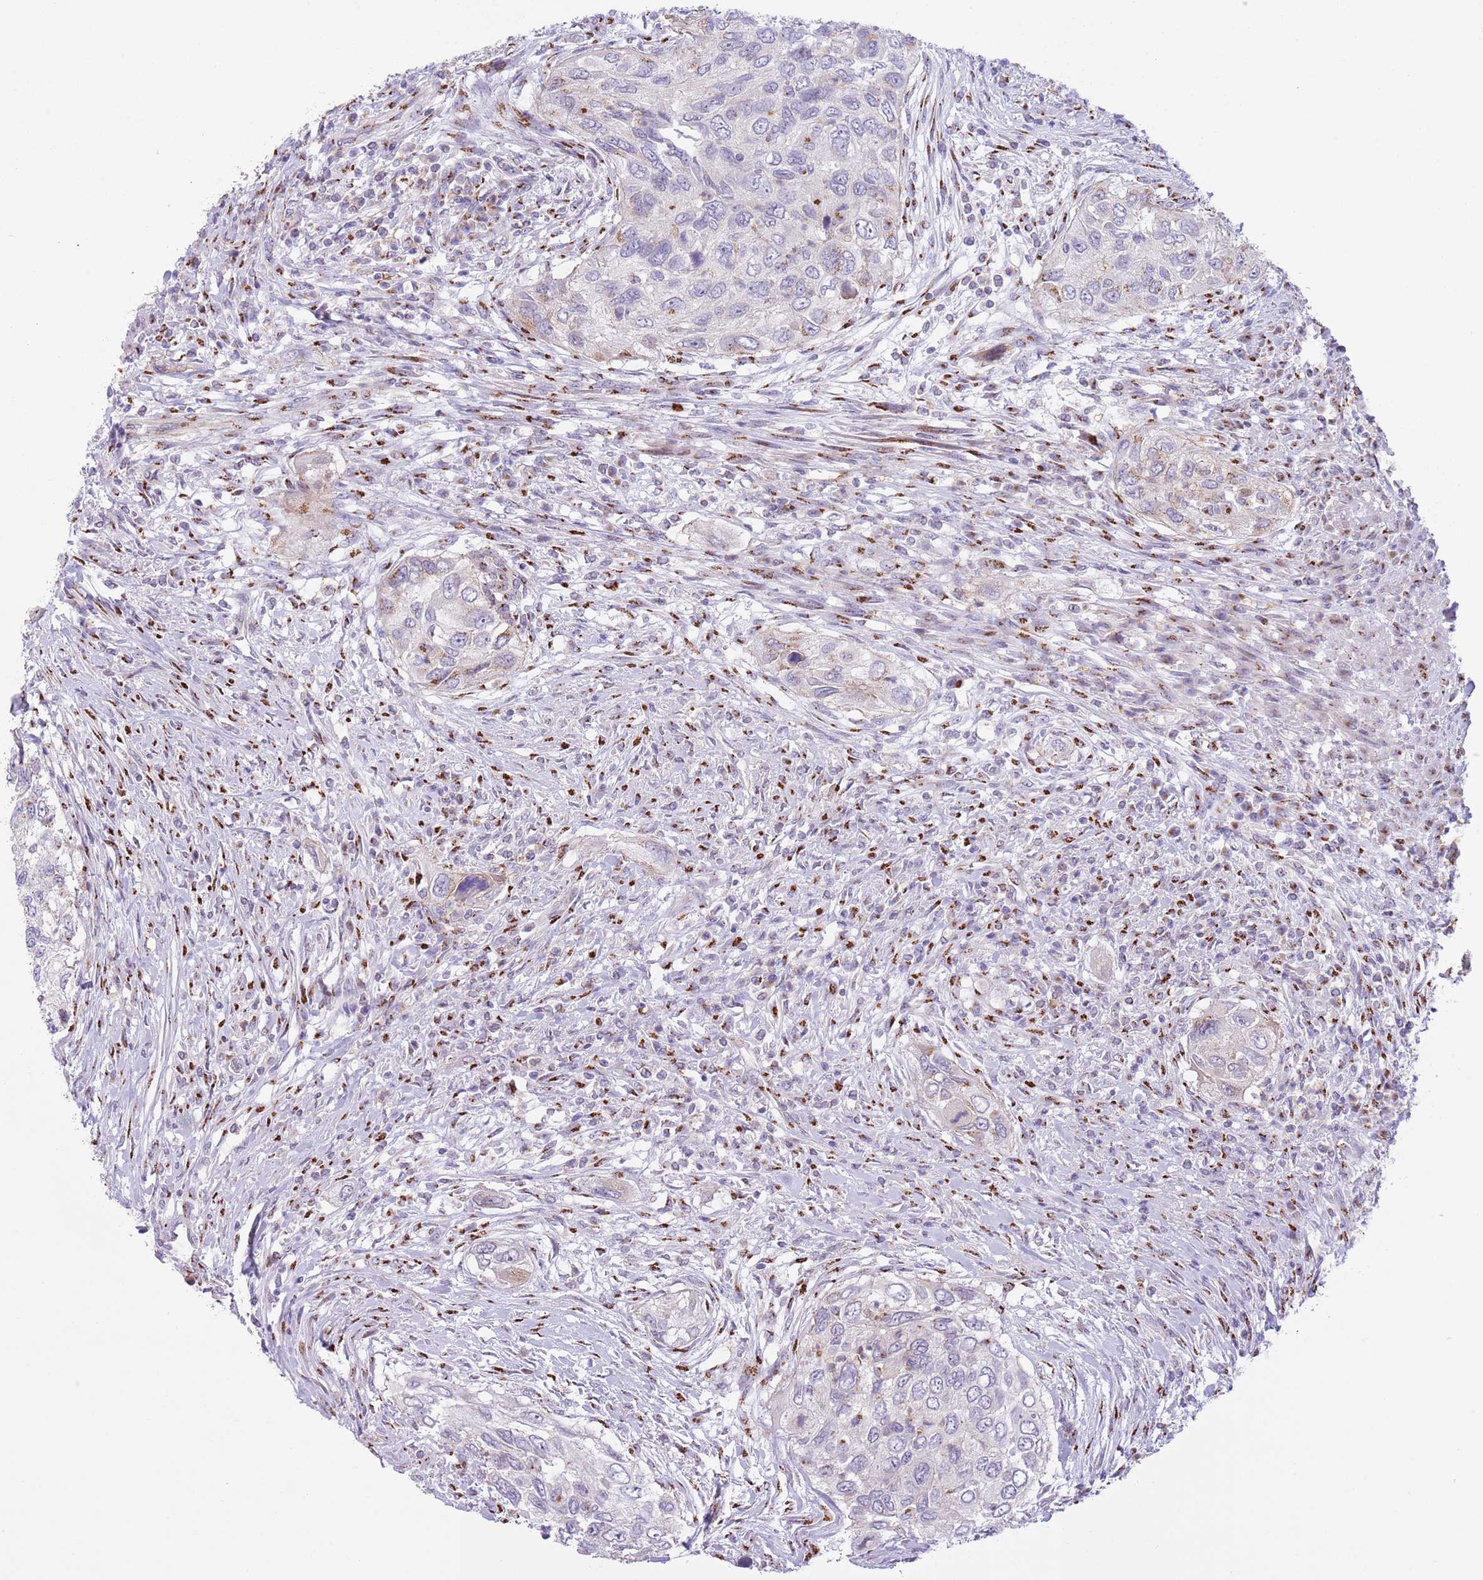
{"staining": {"intensity": "negative", "quantity": "none", "location": "none"}, "tissue": "urothelial cancer", "cell_type": "Tumor cells", "image_type": "cancer", "snomed": [{"axis": "morphology", "description": "Urothelial carcinoma, High grade"}, {"axis": "topography", "description": "Urinary bladder"}], "caption": "The histopathology image demonstrates no staining of tumor cells in urothelial cancer.", "gene": "C20orf96", "patient": {"sex": "female", "age": 60}}